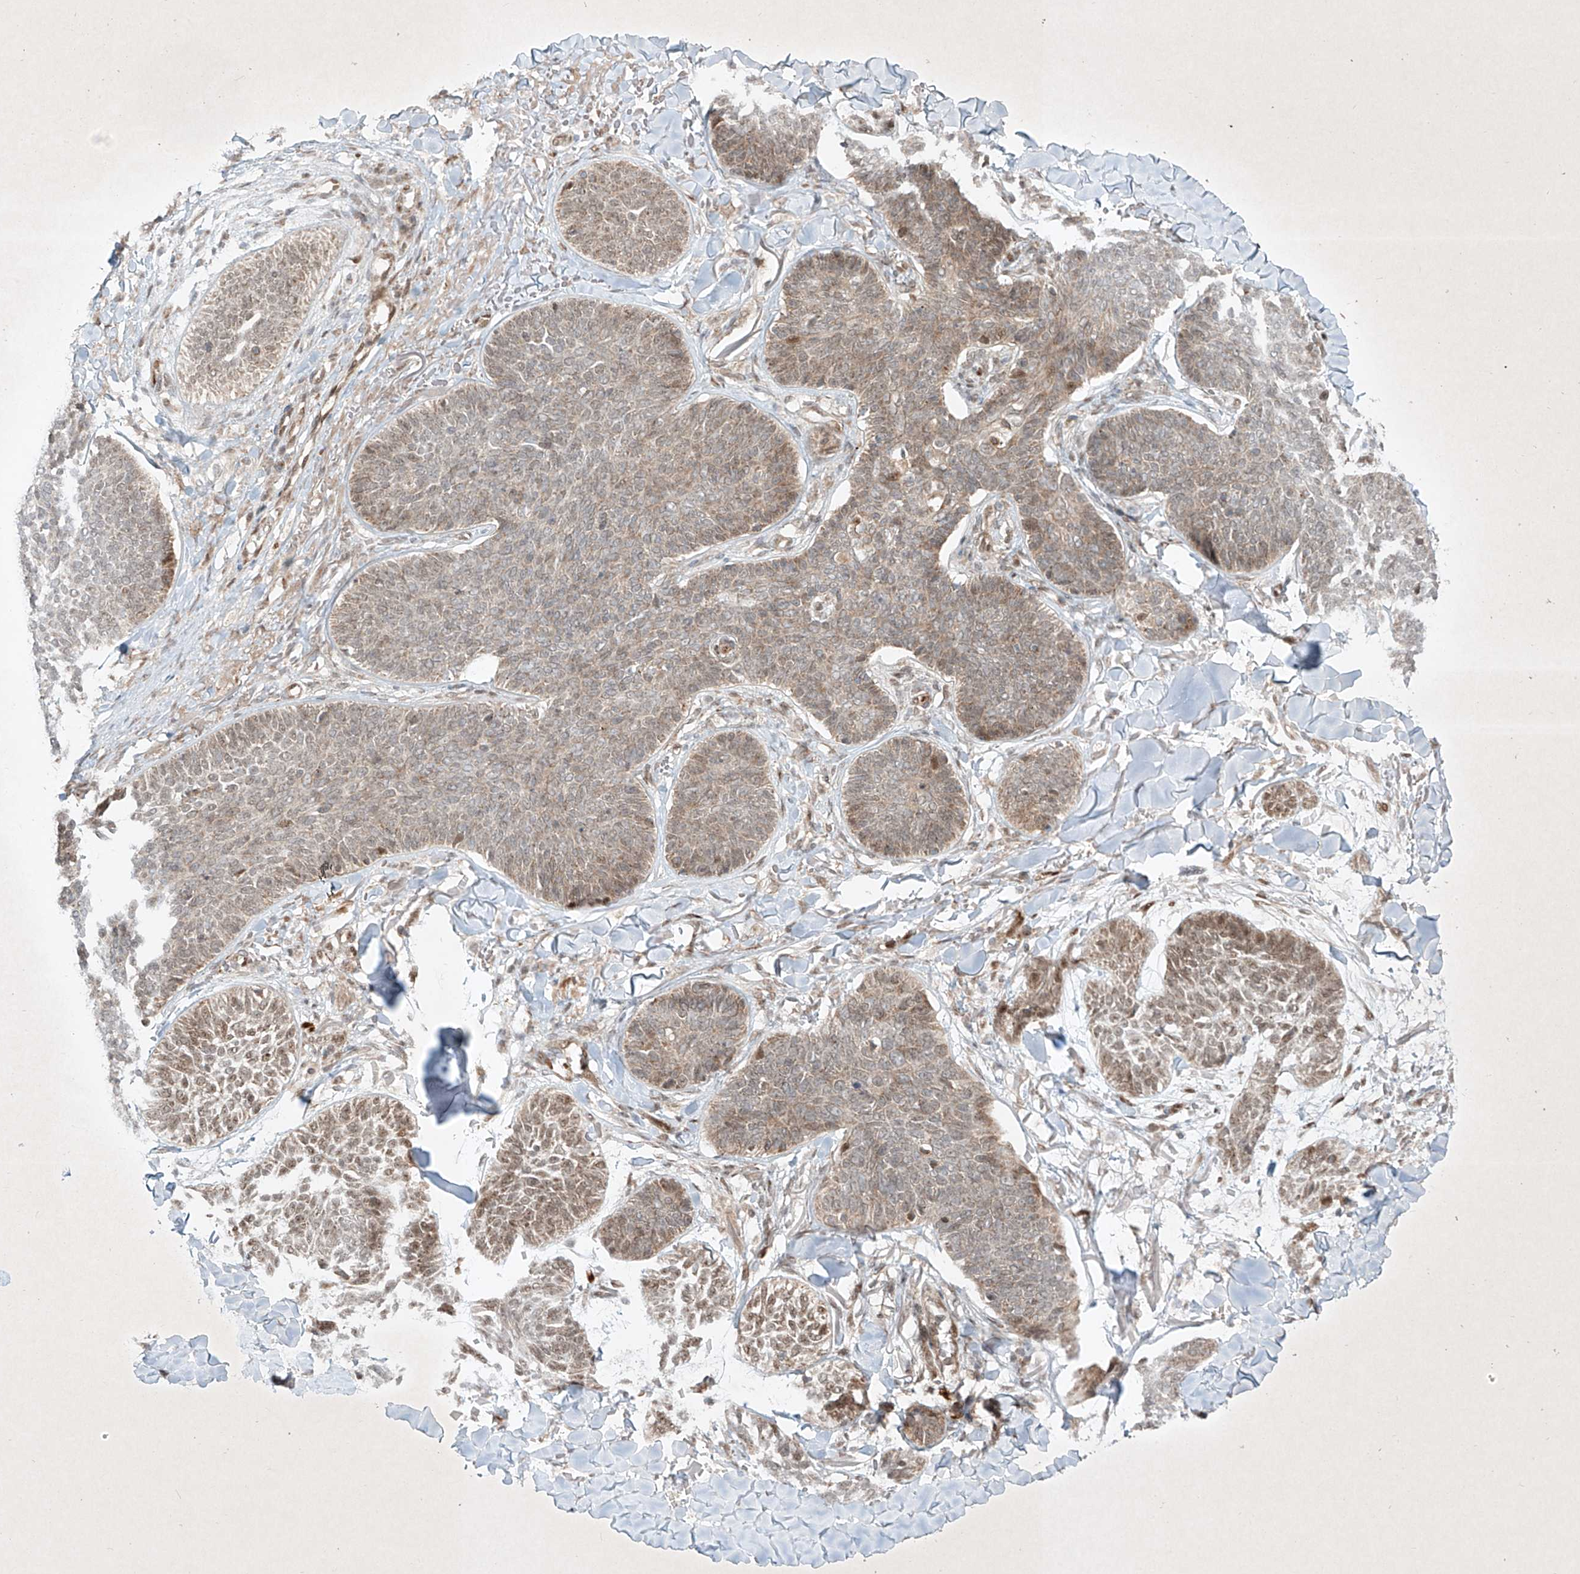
{"staining": {"intensity": "weak", "quantity": ">75%", "location": "cytoplasmic/membranous,nuclear"}, "tissue": "skin cancer", "cell_type": "Tumor cells", "image_type": "cancer", "snomed": [{"axis": "morphology", "description": "Basal cell carcinoma"}, {"axis": "topography", "description": "Skin"}], "caption": "Immunohistochemistry (IHC) photomicrograph of neoplastic tissue: human skin cancer (basal cell carcinoma) stained using immunohistochemistry (IHC) demonstrates low levels of weak protein expression localized specifically in the cytoplasmic/membranous and nuclear of tumor cells, appearing as a cytoplasmic/membranous and nuclear brown color.", "gene": "EPG5", "patient": {"sex": "male", "age": 85}}